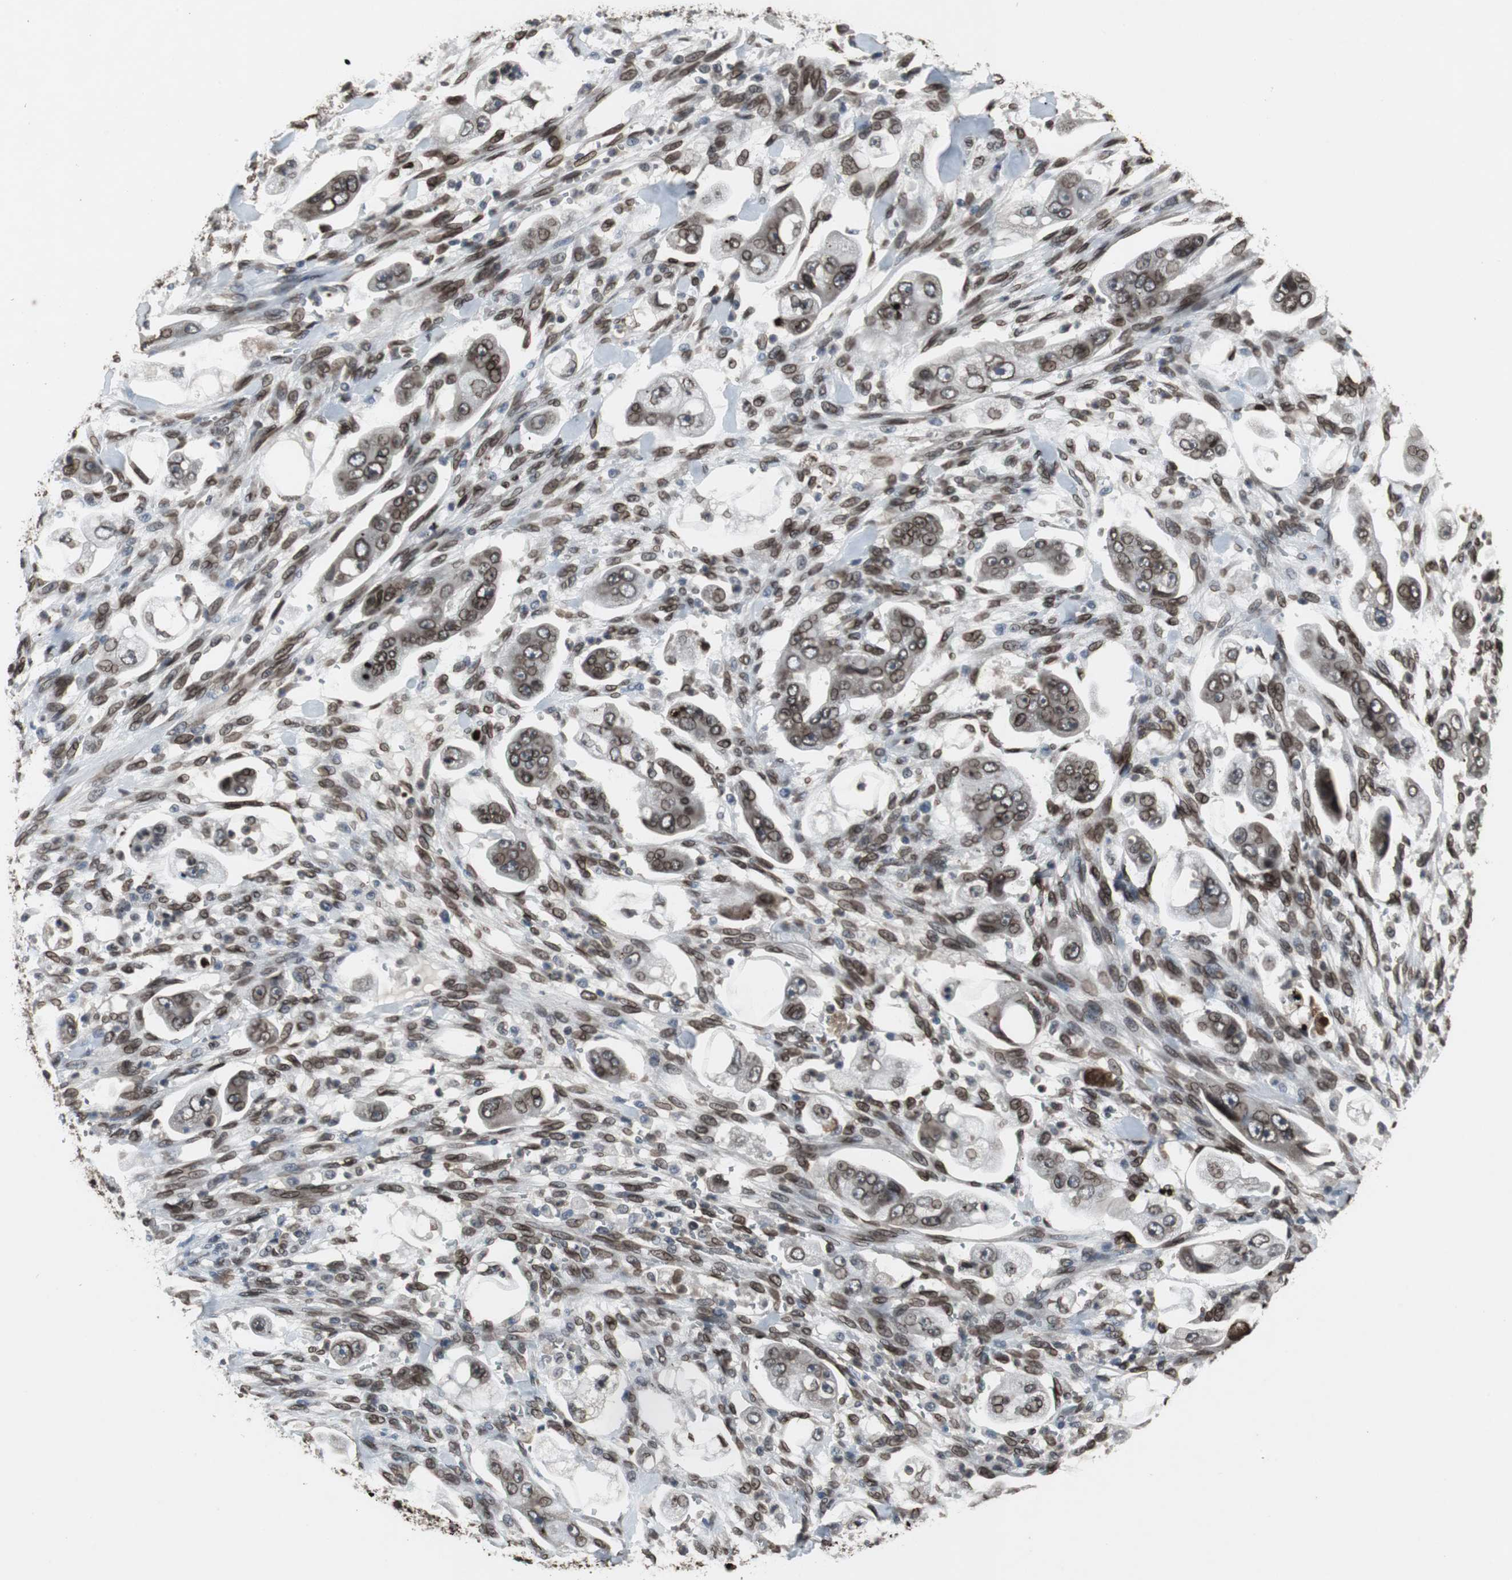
{"staining": {"intensity": "strong", "quantity": ">75%", "location": "cytoplasmic/membranous,nuclear"}, "tissue": "stomach cancer", "cell_type": "Tumor cells", "image_type": "cancer", "snomed": [{"axis": "morphology", "description": "Adenocarcinoma, NOS"}, {"axis": "topography", "description": "Stomach"}], "caption": "Stomach cancer (adenocarcinoma) stained for a protein shows strong cytoplasmic/membranous and nuclear positivity in tumor cells.", "gene": "LMNA", "patient": {"sex": "male", "age": 62}}